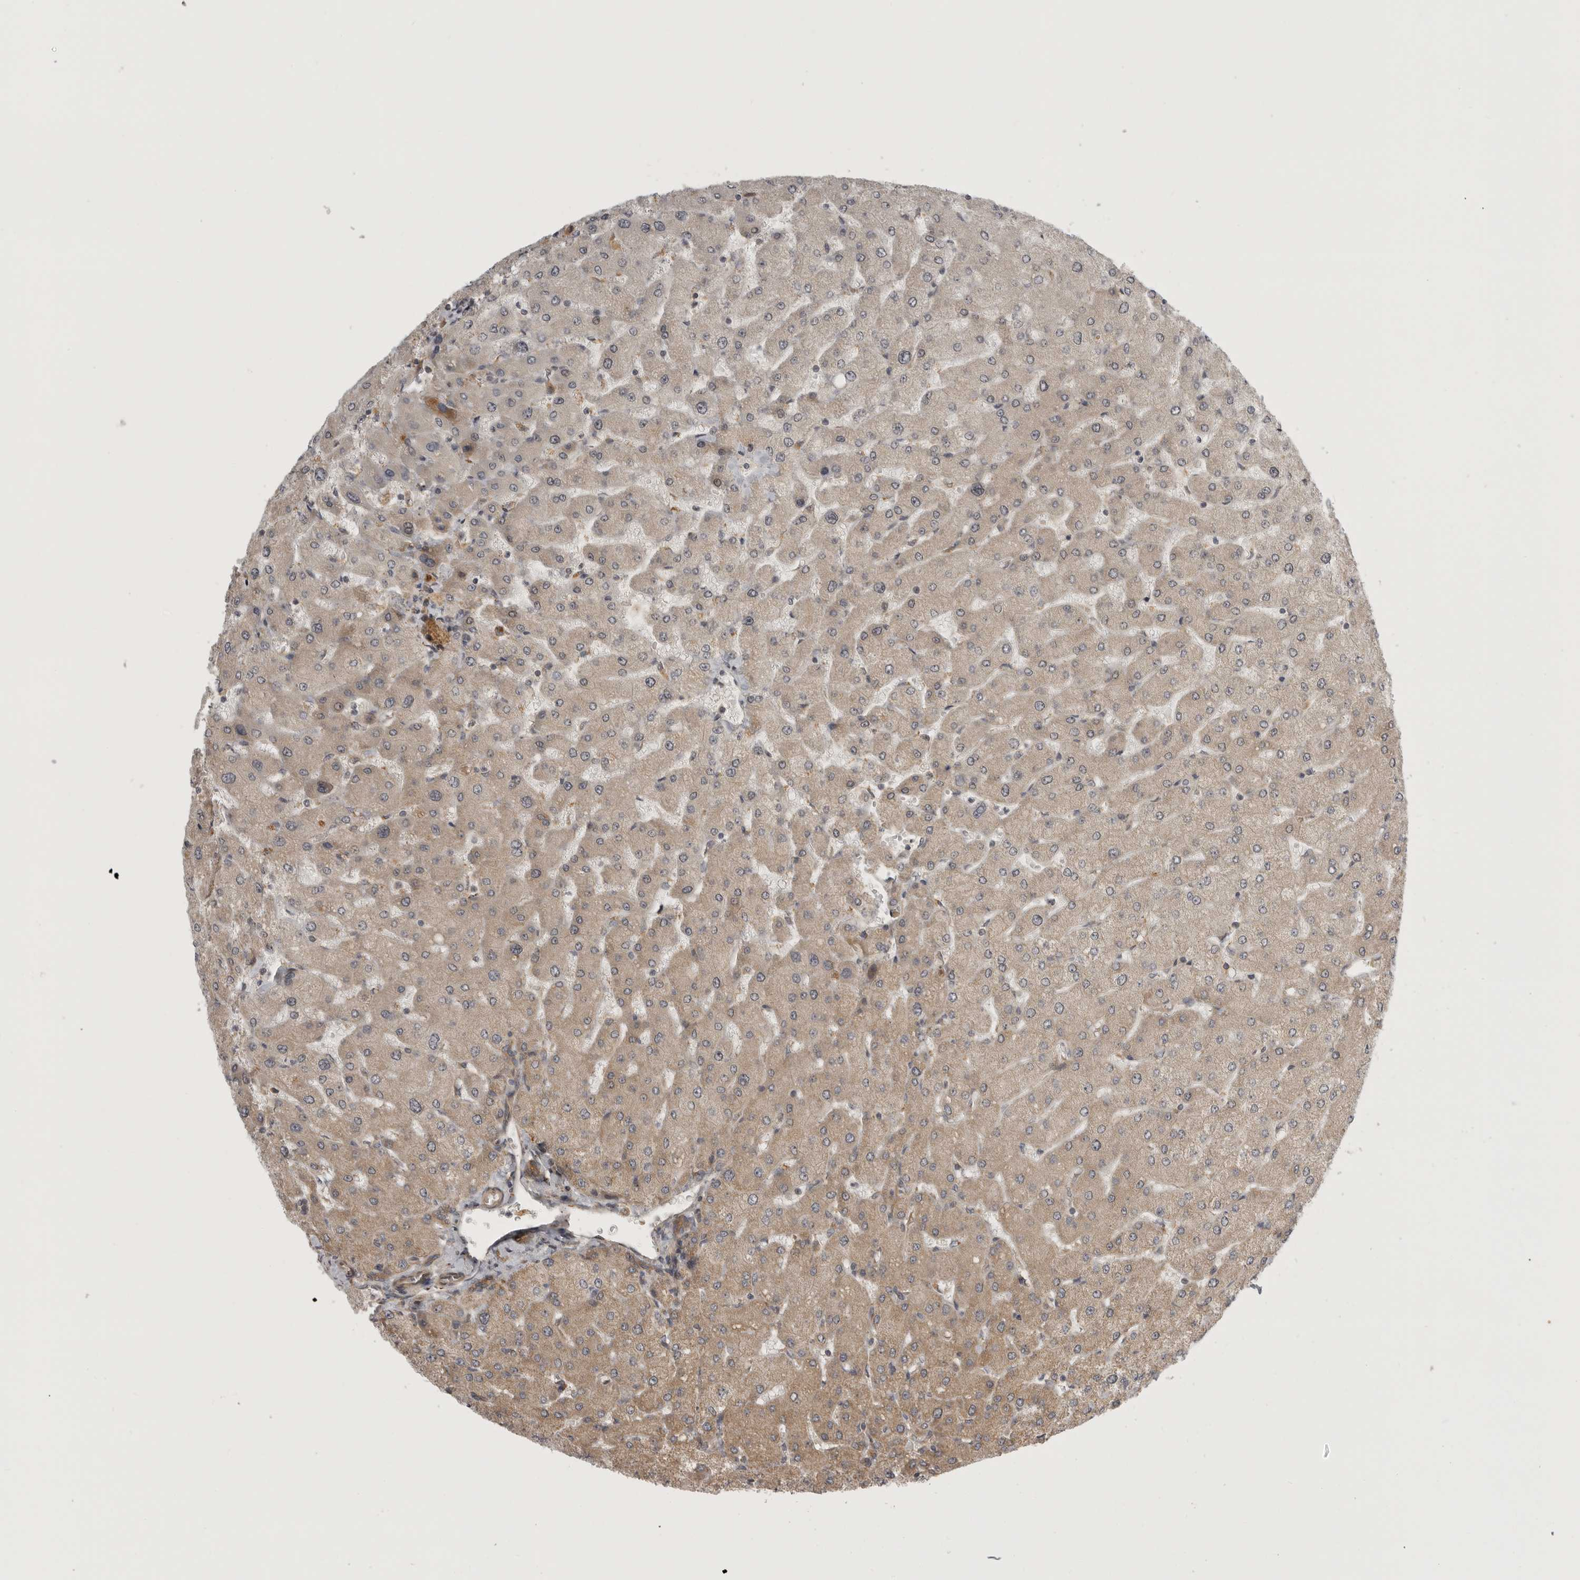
{"staining": {"intensity": "moderate", "quantity": ">75%", "location": "cytoplasmic/membranous"}, "tissue": "liver", "cell_type": "Cholangiocytes", "image_type": "normal", "snomed": [{"axis": "morphology", "description": "Normal tissue, NOS"}, {"axis": "topography", "description": "Liver"}], "caption": "The immunohistochemical stain shows moderate cytoplasmic/membranous expression in cholangiocytes of normal liver.", "gene": "CUEDC1", "patient": {"sex": "male", "age": 55}}